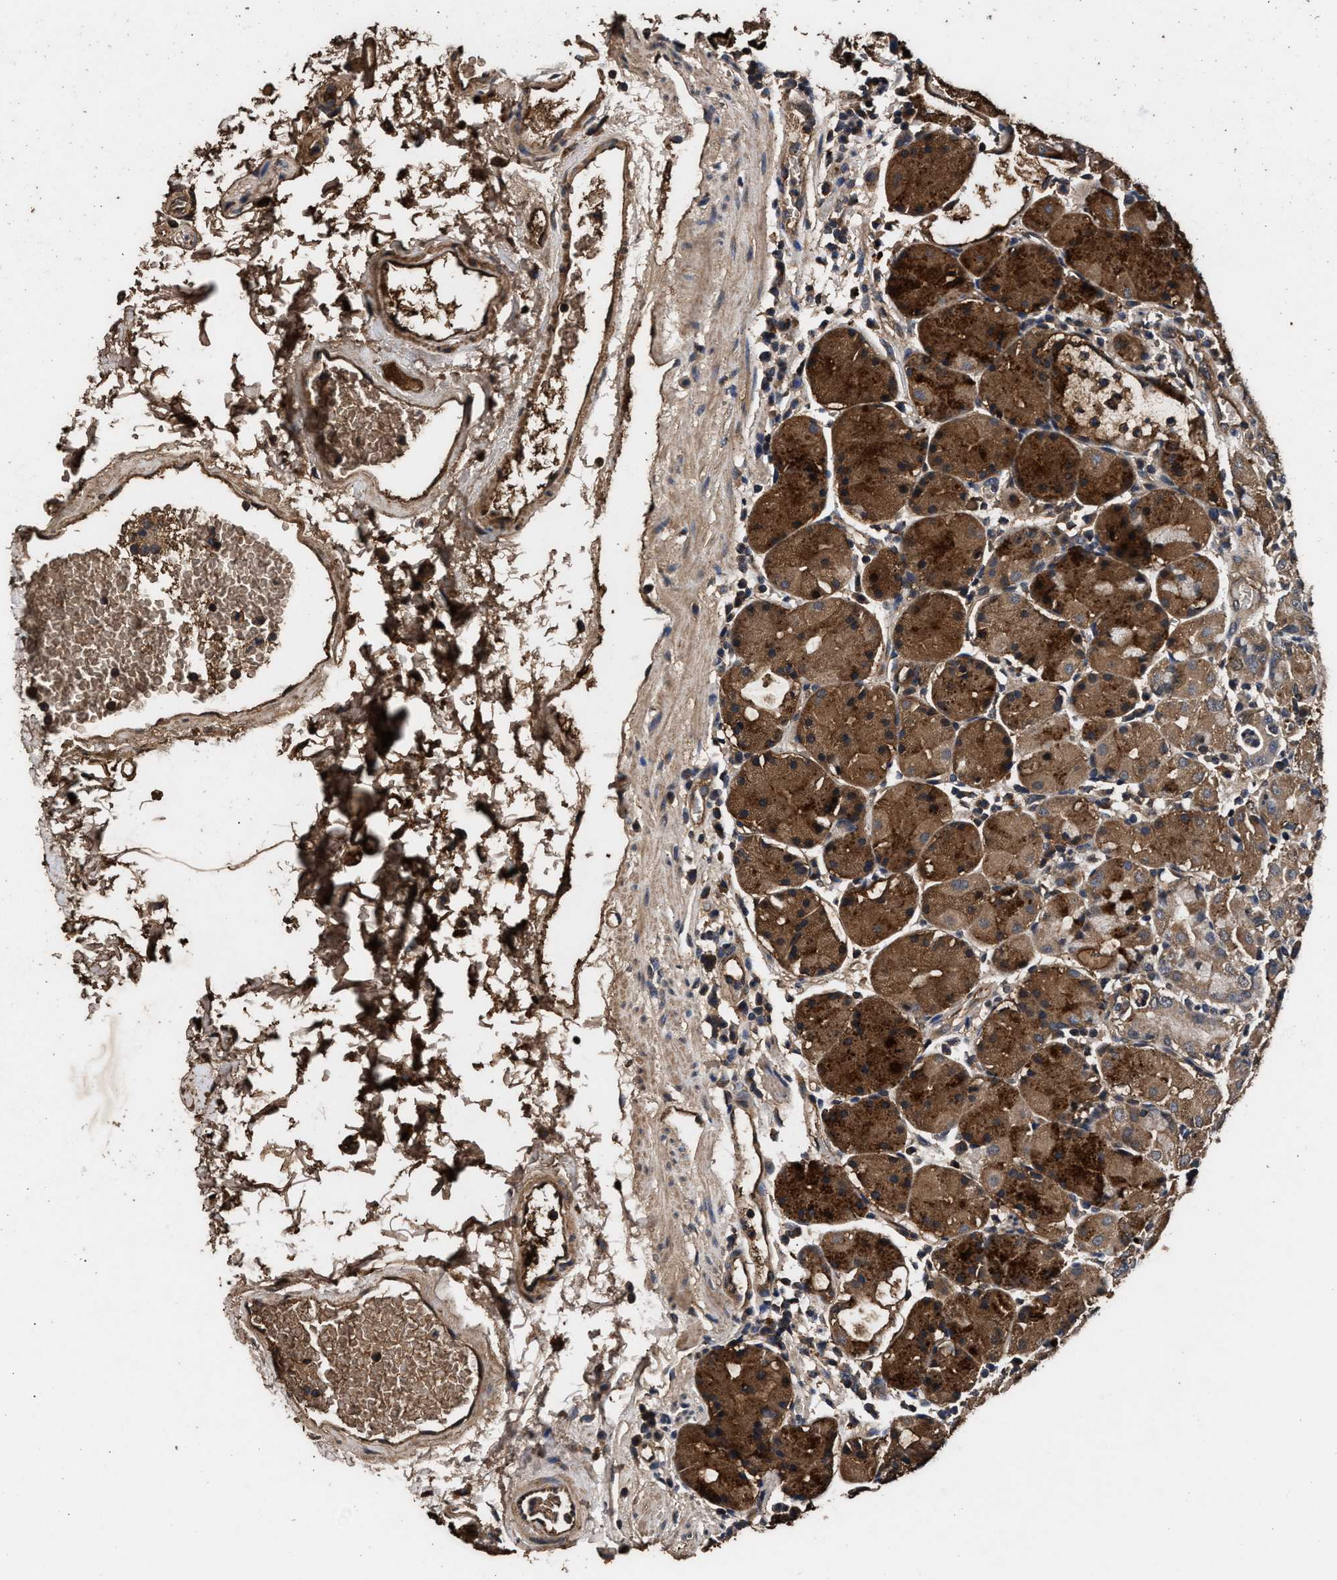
{"staining": {"intensity": "strong", "quantity": ">75%", "location": "cytoplasmic/membranous"}, "tissue": "stomach", "cell_type": "Glandular cells", "image_type": "normal", "snomed": [{"axis": "morphology", "description": "Normal tissue, NOS"}, {"axis": "topography", "description": "Stomach"}, {"axis": "topography", "description": "Stomach, lower"}], "caption": "Immunohistochemical staining of normal human stomach shows high levels of strong cytoplasmic/membranous positivity in approximately >75% of glandular cells.", "gene": "ENSG00000286112", "patient": {"sex": "female", "age": 75}}